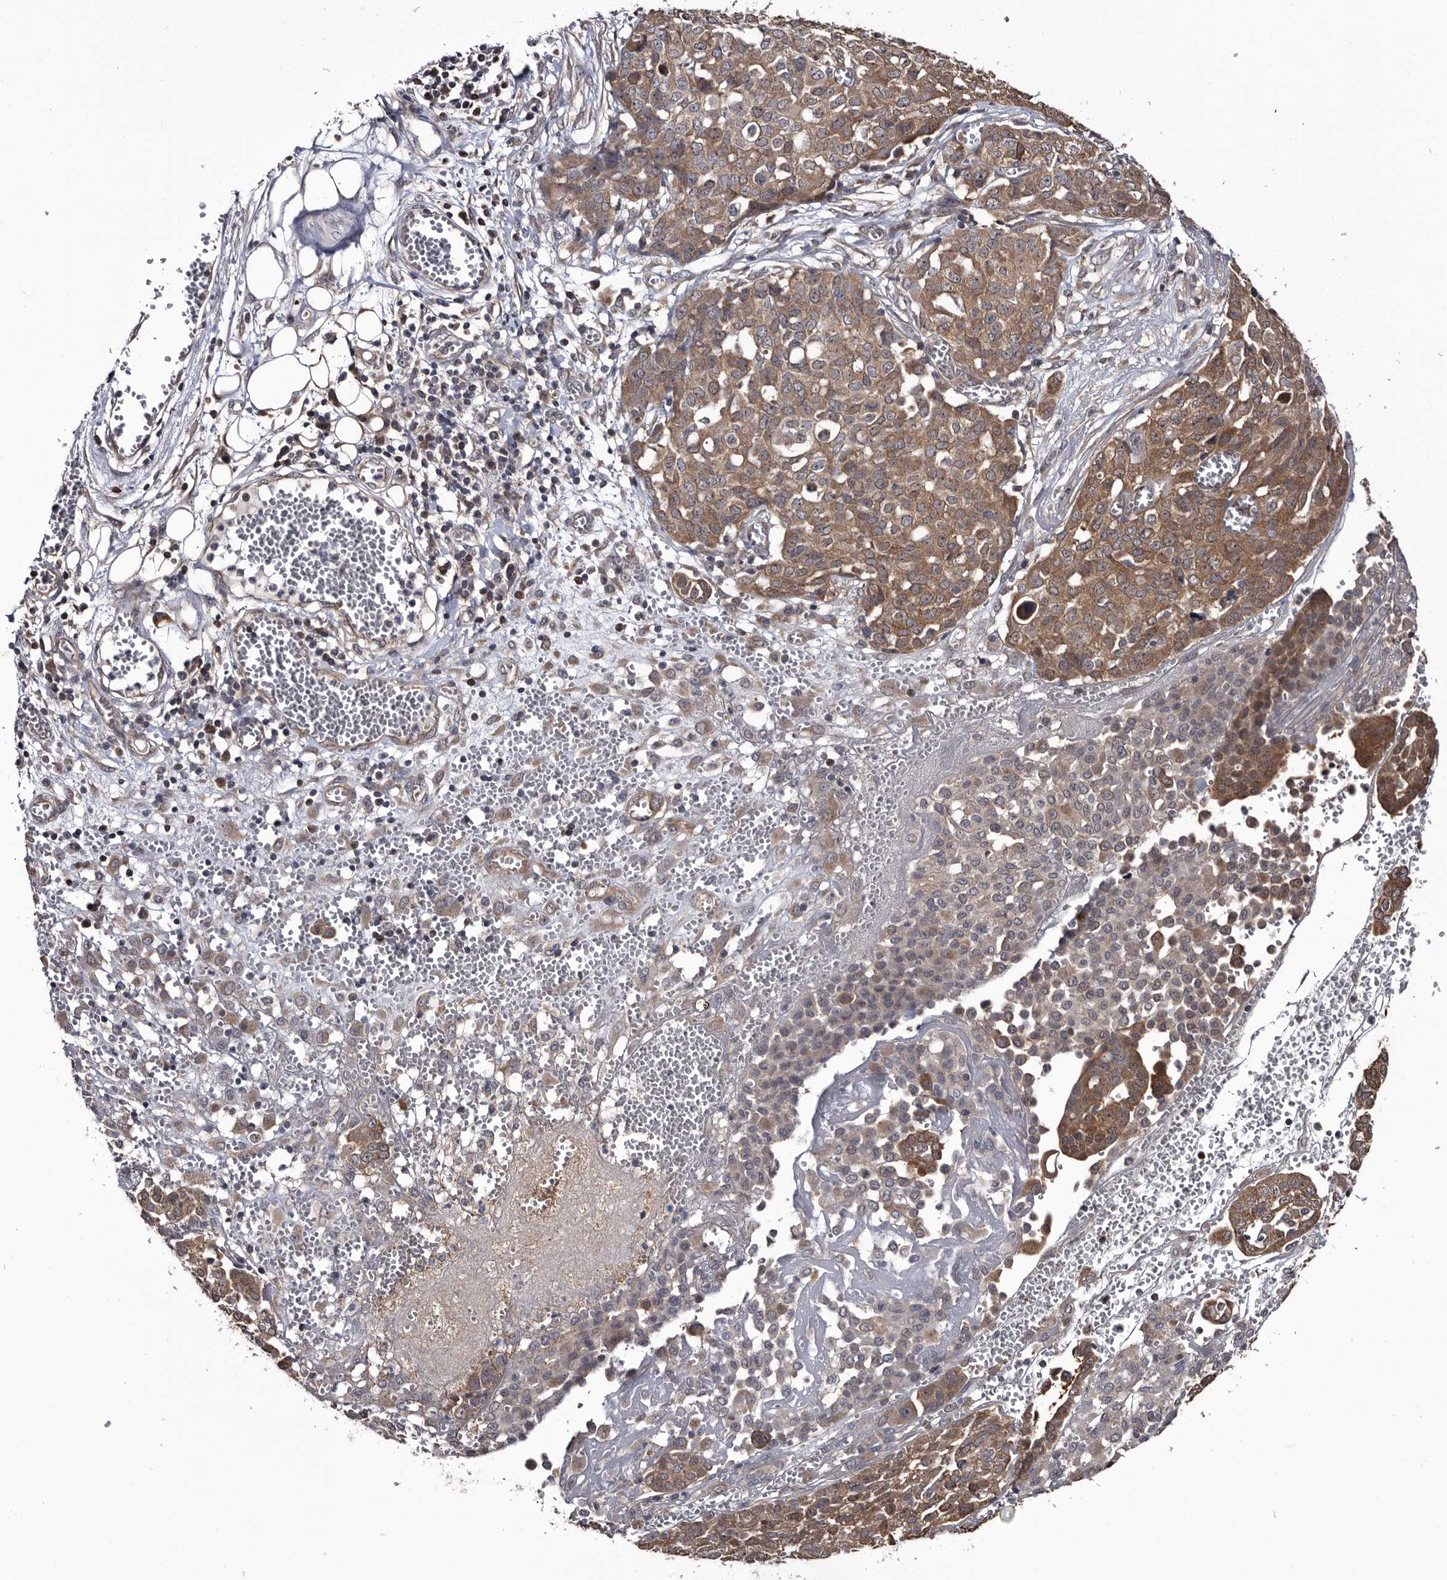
{"staining": {"intensity": "moderate", "quantity": ">75%", "location": "cytoplasmic/membranous"}, "tissue": "ovarian cancer", "cell_type": "Tumor cells", "image_type": "cancer", "snomed": [{"axis": "morphology", "description": "Cystadenocarcinoma, serous, NOS"}, {"axis": "topography", "description": "Soft tissue"}, {"axis": "topography", "description": "Ovary"}], "caption": "The image reveals a brown stain indicating the presence of a protein in the cytoplasmic/membranous of tumor cells in ovarian serous cystadenocarcinoma. The protein of interest is shown in brown color, while the nuclei are stained blue.", "gene": "TTI2", "patient": {"sex": "female", "age": 57}}